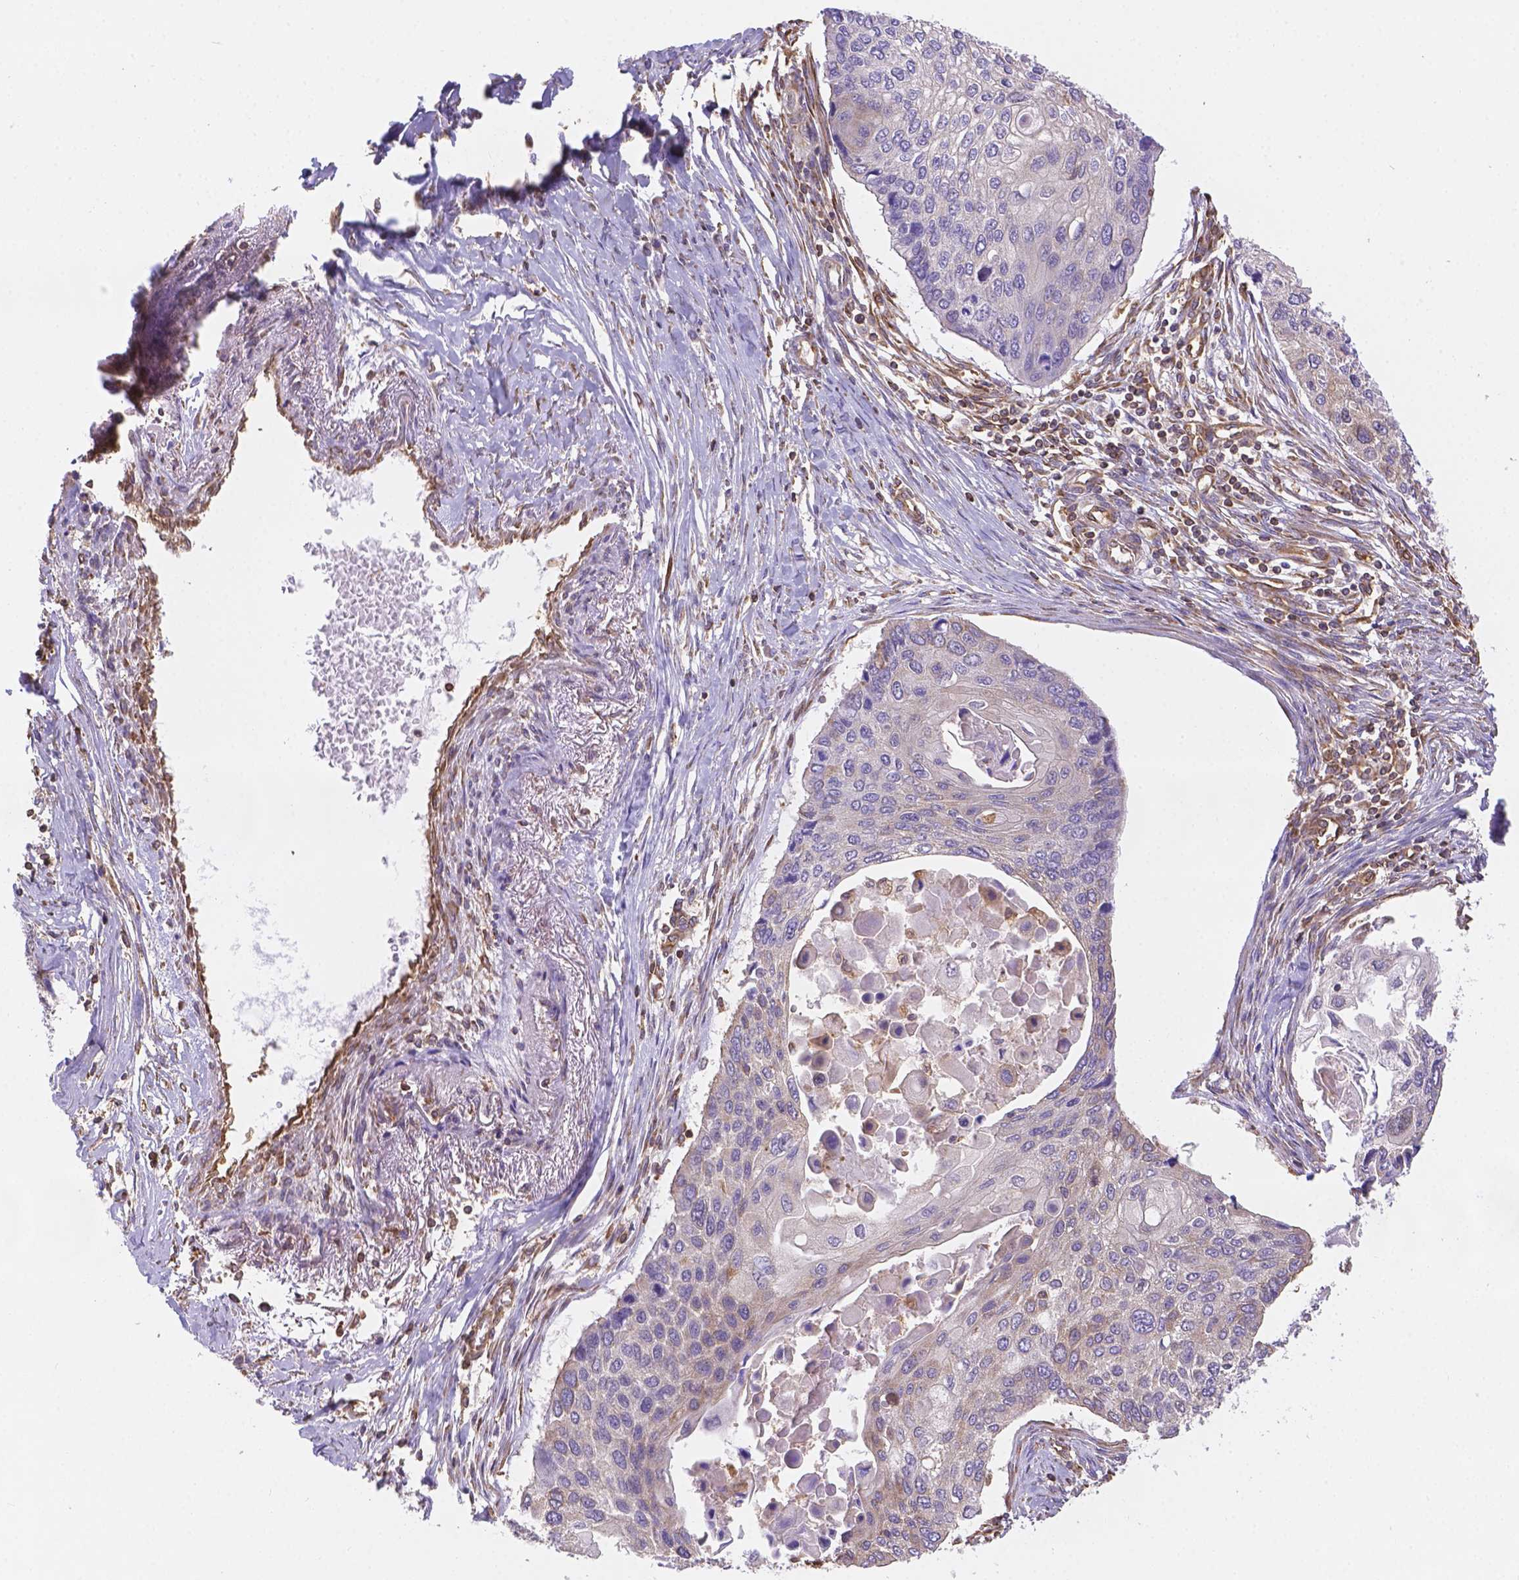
{"staining": {"intensity": "negative", "quantity": "none", "location": "none"}, "tissue": "lung cancer", "cell_type": "Tumor cells", "image_type": "cancer", "snomed": [{"axis": "morphology", "description": "Squamous cell carcinoma, NOS"}, {"axis": "morphology", "description": "Squamous cell carcinoma, metastatic, NOS"}, {"axis": "topography", "description": "Lung"}], "caption": "DAB (3,3'-diaminobenzidine) immunohistochemical staining of lung cancer (metastatic squamous cell carcinoma) shows no significant positivity in tumor cells.", "gene": "DMWD", "patient": {"sex": "male", "age": 63}}